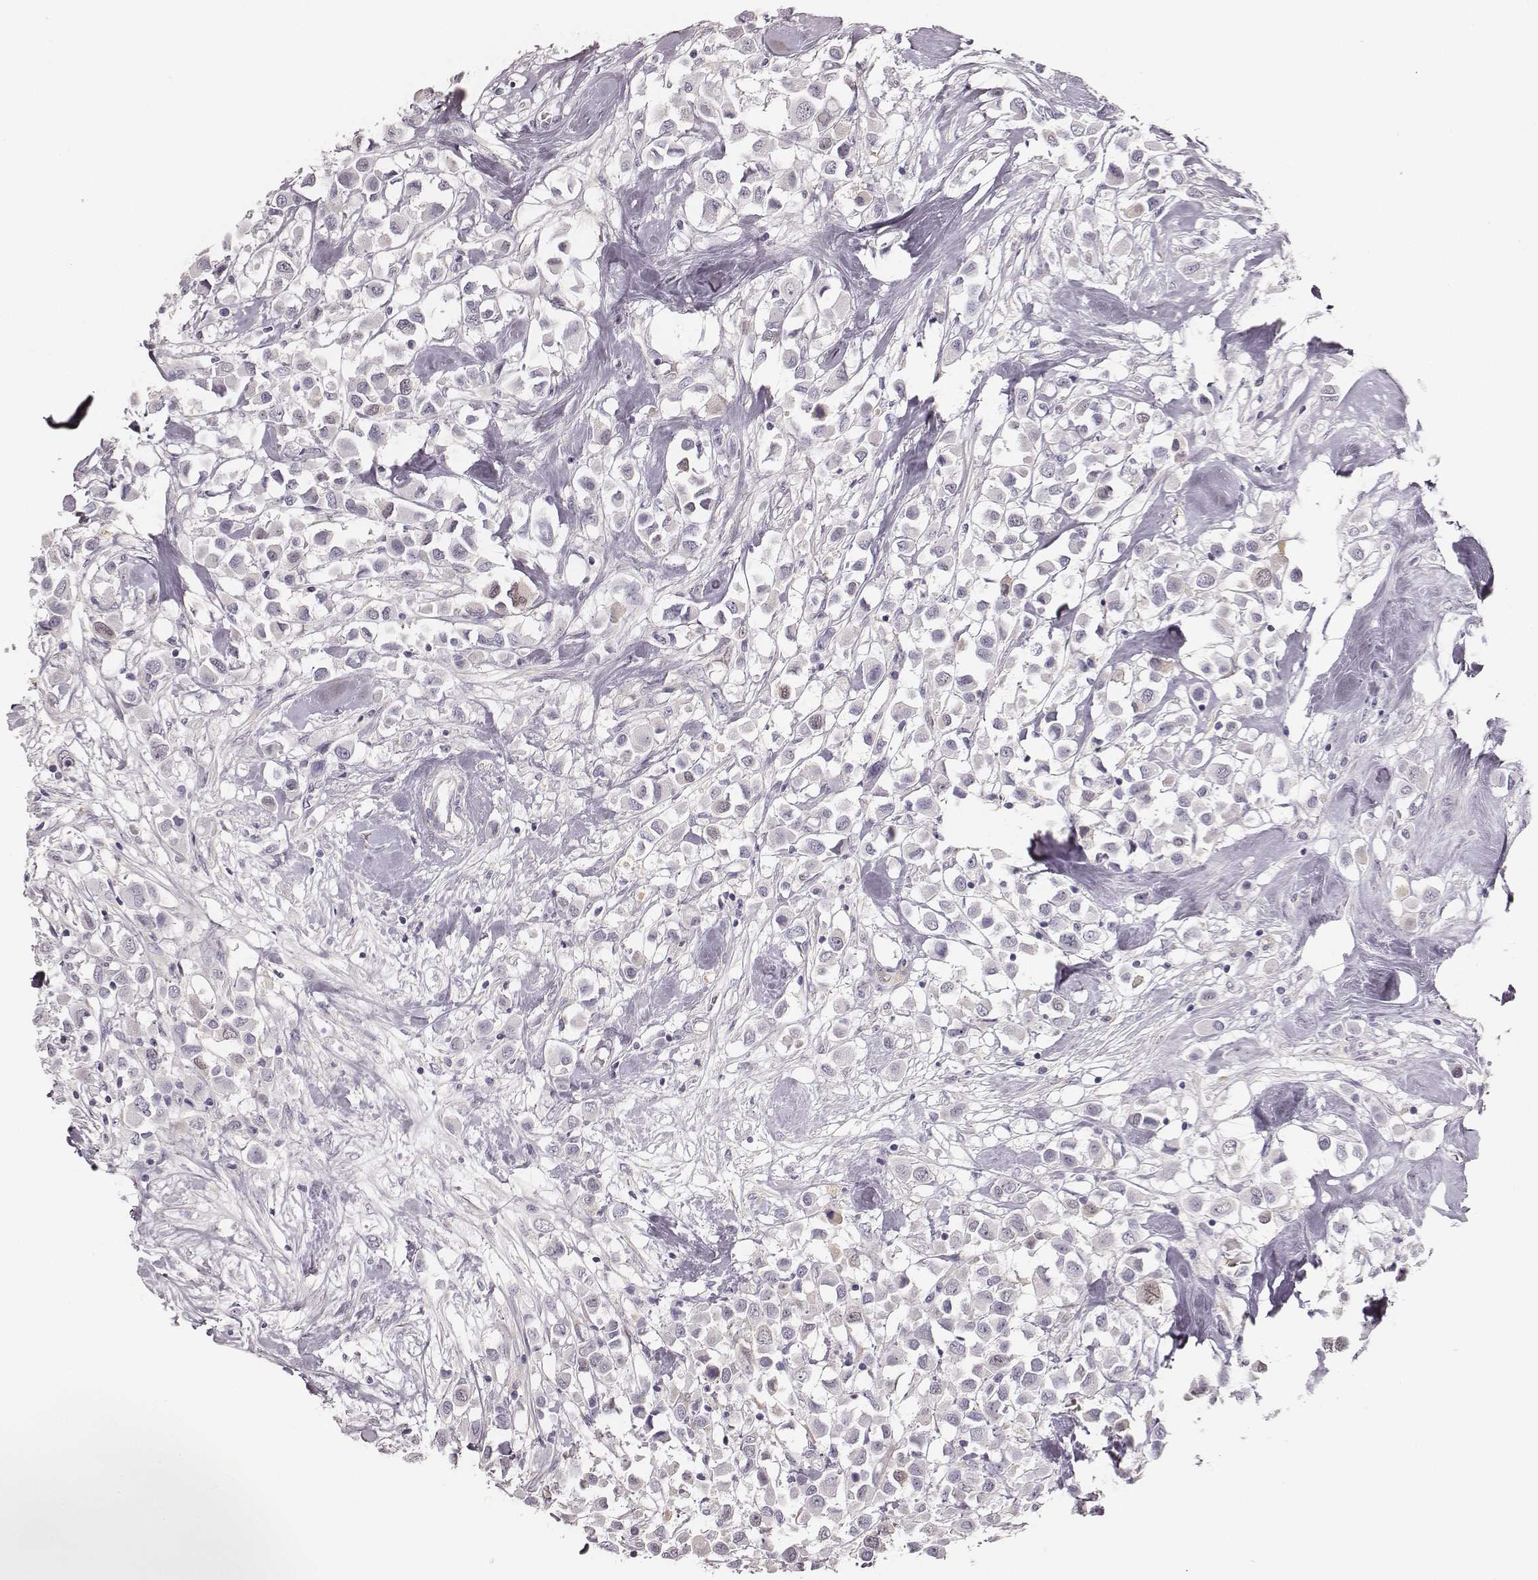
{"staining": {"intensity": "negative", "quantity": "none", "location": "none"}, "tissue": "breast cancer", "cell_type": "Tumor cells", "image_type": "cancer", "snomed": [{"axis": "morphology", "description": "Duct carcinoma"}, {"axis": "topography", "description": "Breast"}], "caption": "Tumor cells show no significant protein expression in infiltrating ductal carcinoma (breast).", "gene": "PBK", "patient": {"sex": "female", "age": 61}}